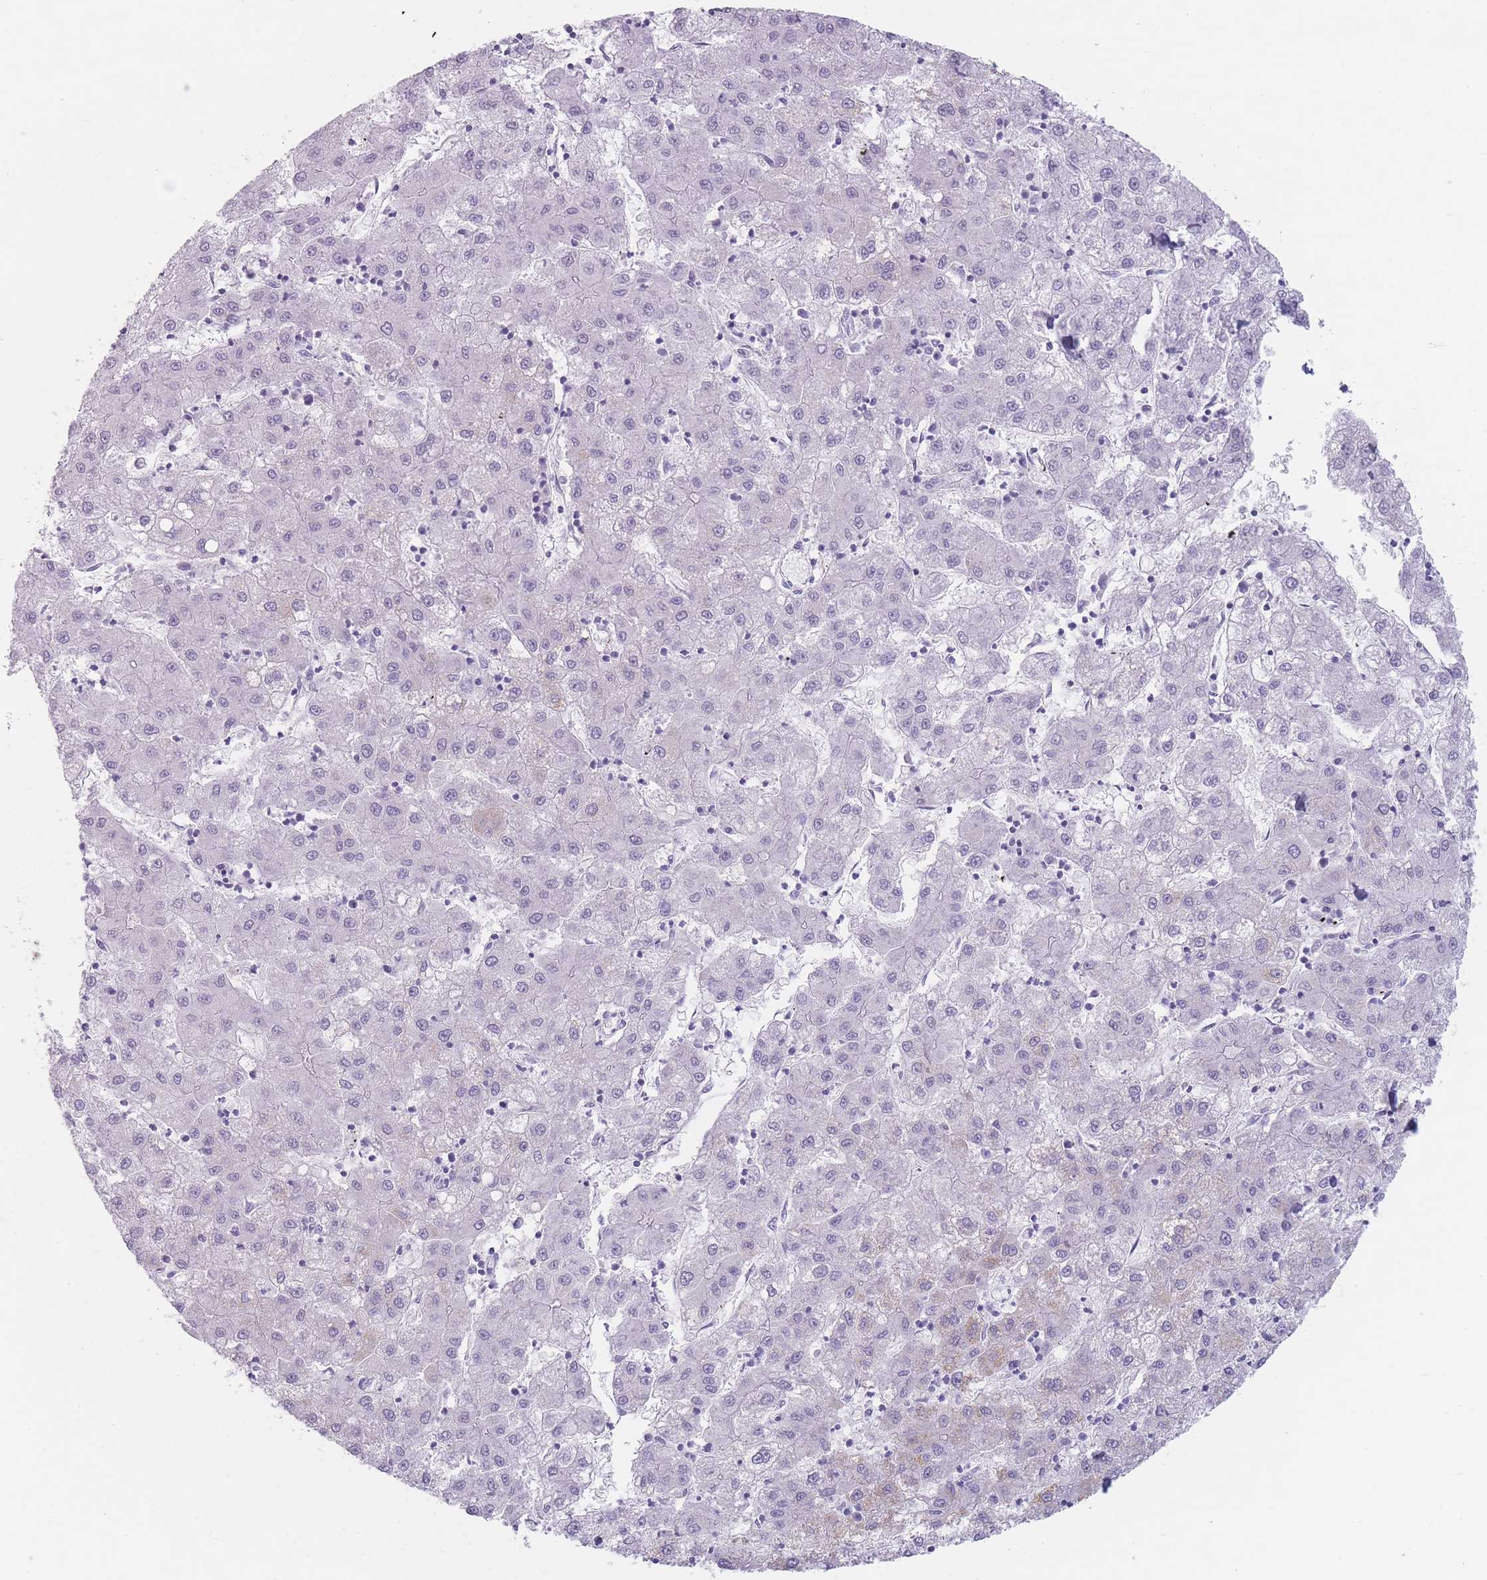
{"staining": {"intensity": "negative", "quantity": "none", "location": "none"}, "tissue": "liver cancer", "cell_type": "Tumor cells", "image_type": "cancer", "snomed": [{"axis": "morphology", "description": "Carcinoma, Hepatocellular, NOS"}, {"axis": "topography", "description": "Liver"}], "caption": "Human liver cancer stained for a protein using immunohistochemistry (IHC) exhibits no staining in tumor cells.", "gene": "GPR12", "patient": {"sex": "male", "age": 72}}